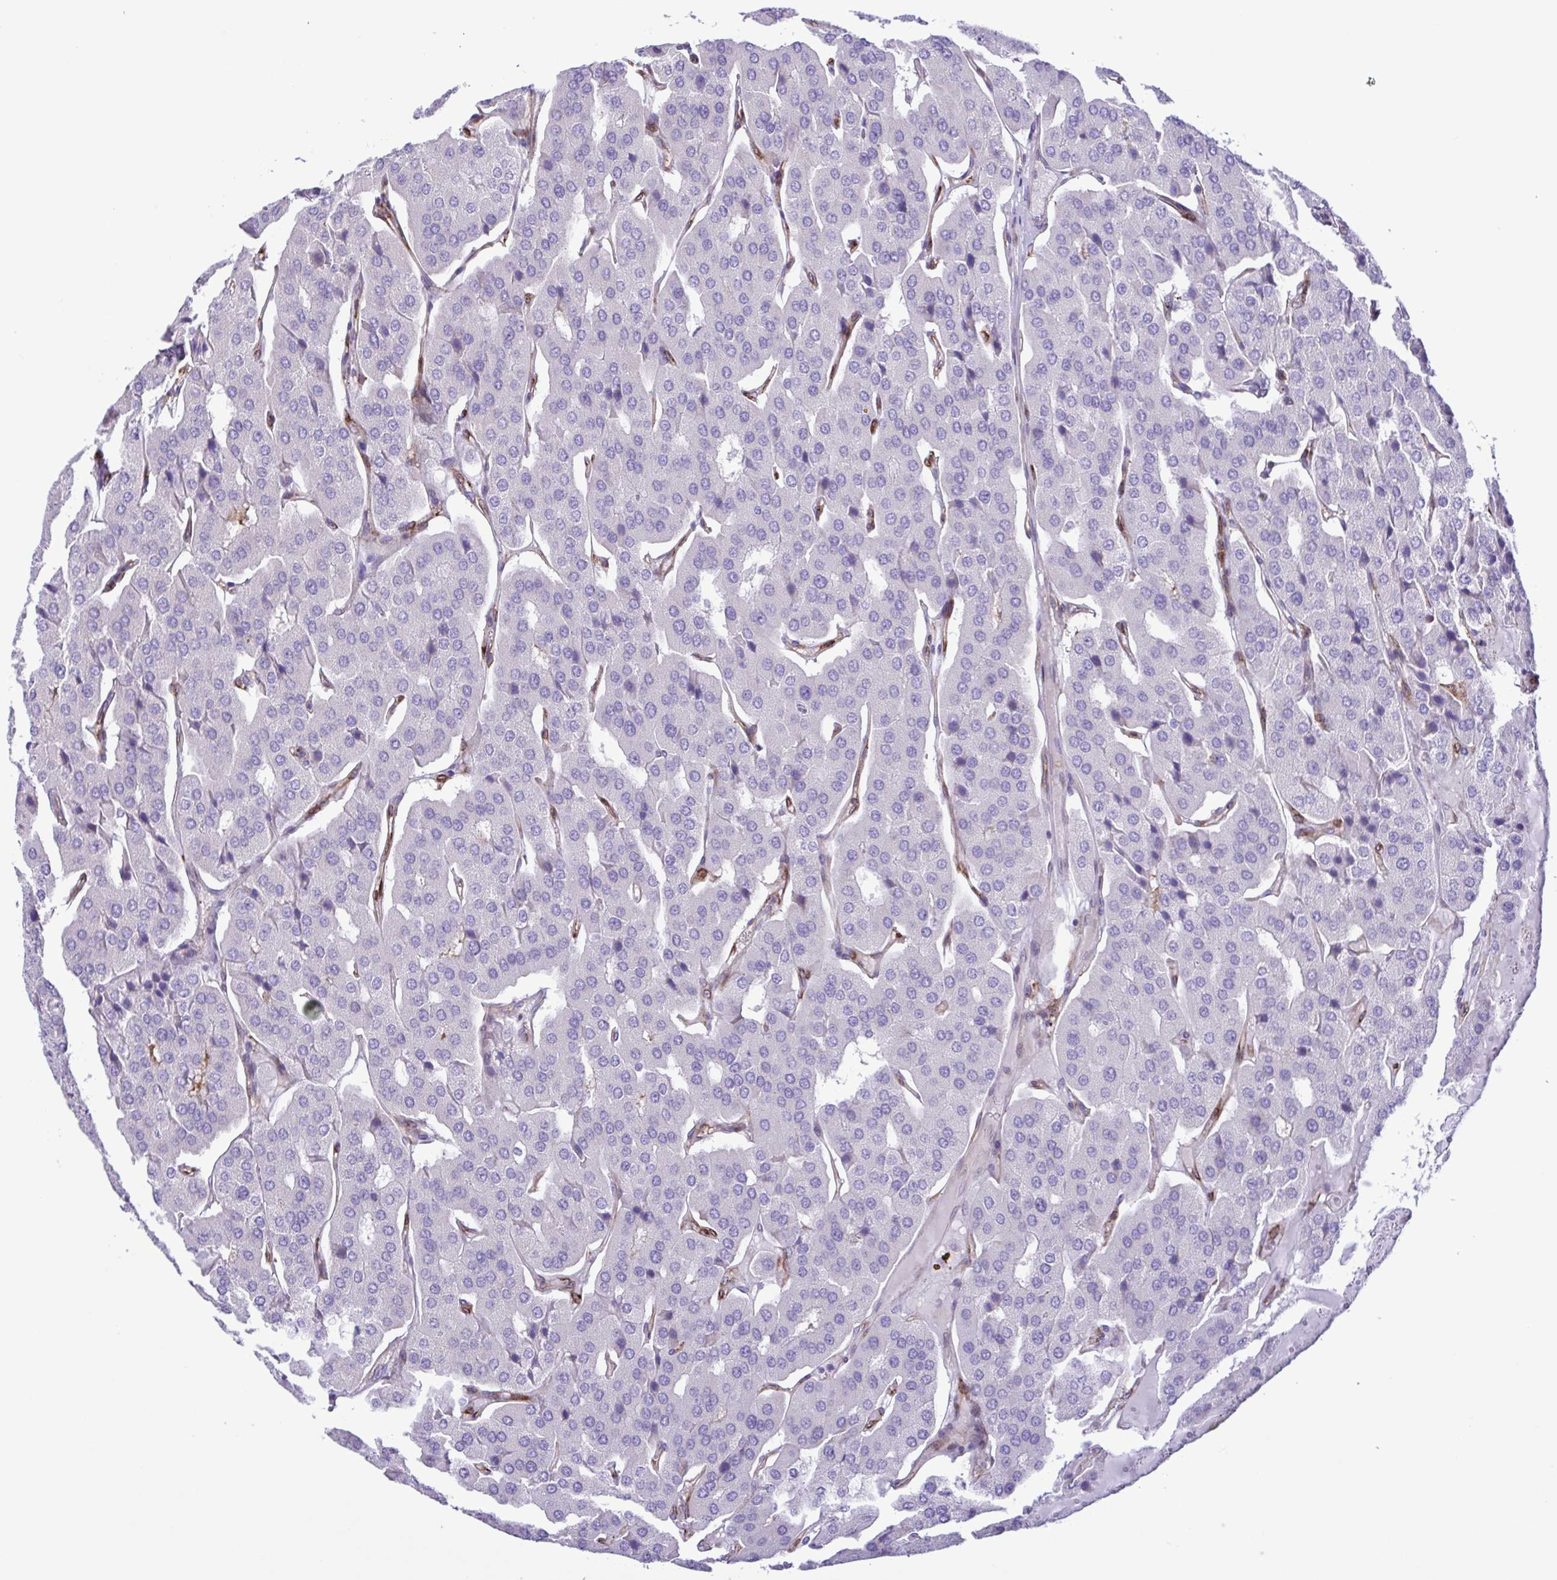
{"staining": {"intensity": "negative", "quantity": "none", "location": "none"}, "tissue": "parathyroid gland", "cell_type": "Glandular cells", "image_type": "normal", "snomed": [{"axis": "morphology", "description": "Normal tissue, NOS"}, {"axis": "morphology", "description": "Adenoma, NOS"}, {"axis": "topography", "description": "Parathyroid gland"}], "caption": "An immunohistochemistry (IHC) photomicrograph of normal parathyroid gland is shown. There is no staining in glandular cells of parathyroid gland. (Immunohistochemistry (ihc), brightfield microscopy, high magnification).", "gene": "FLT1", "patient": {"sex": "female", "age": 86}}